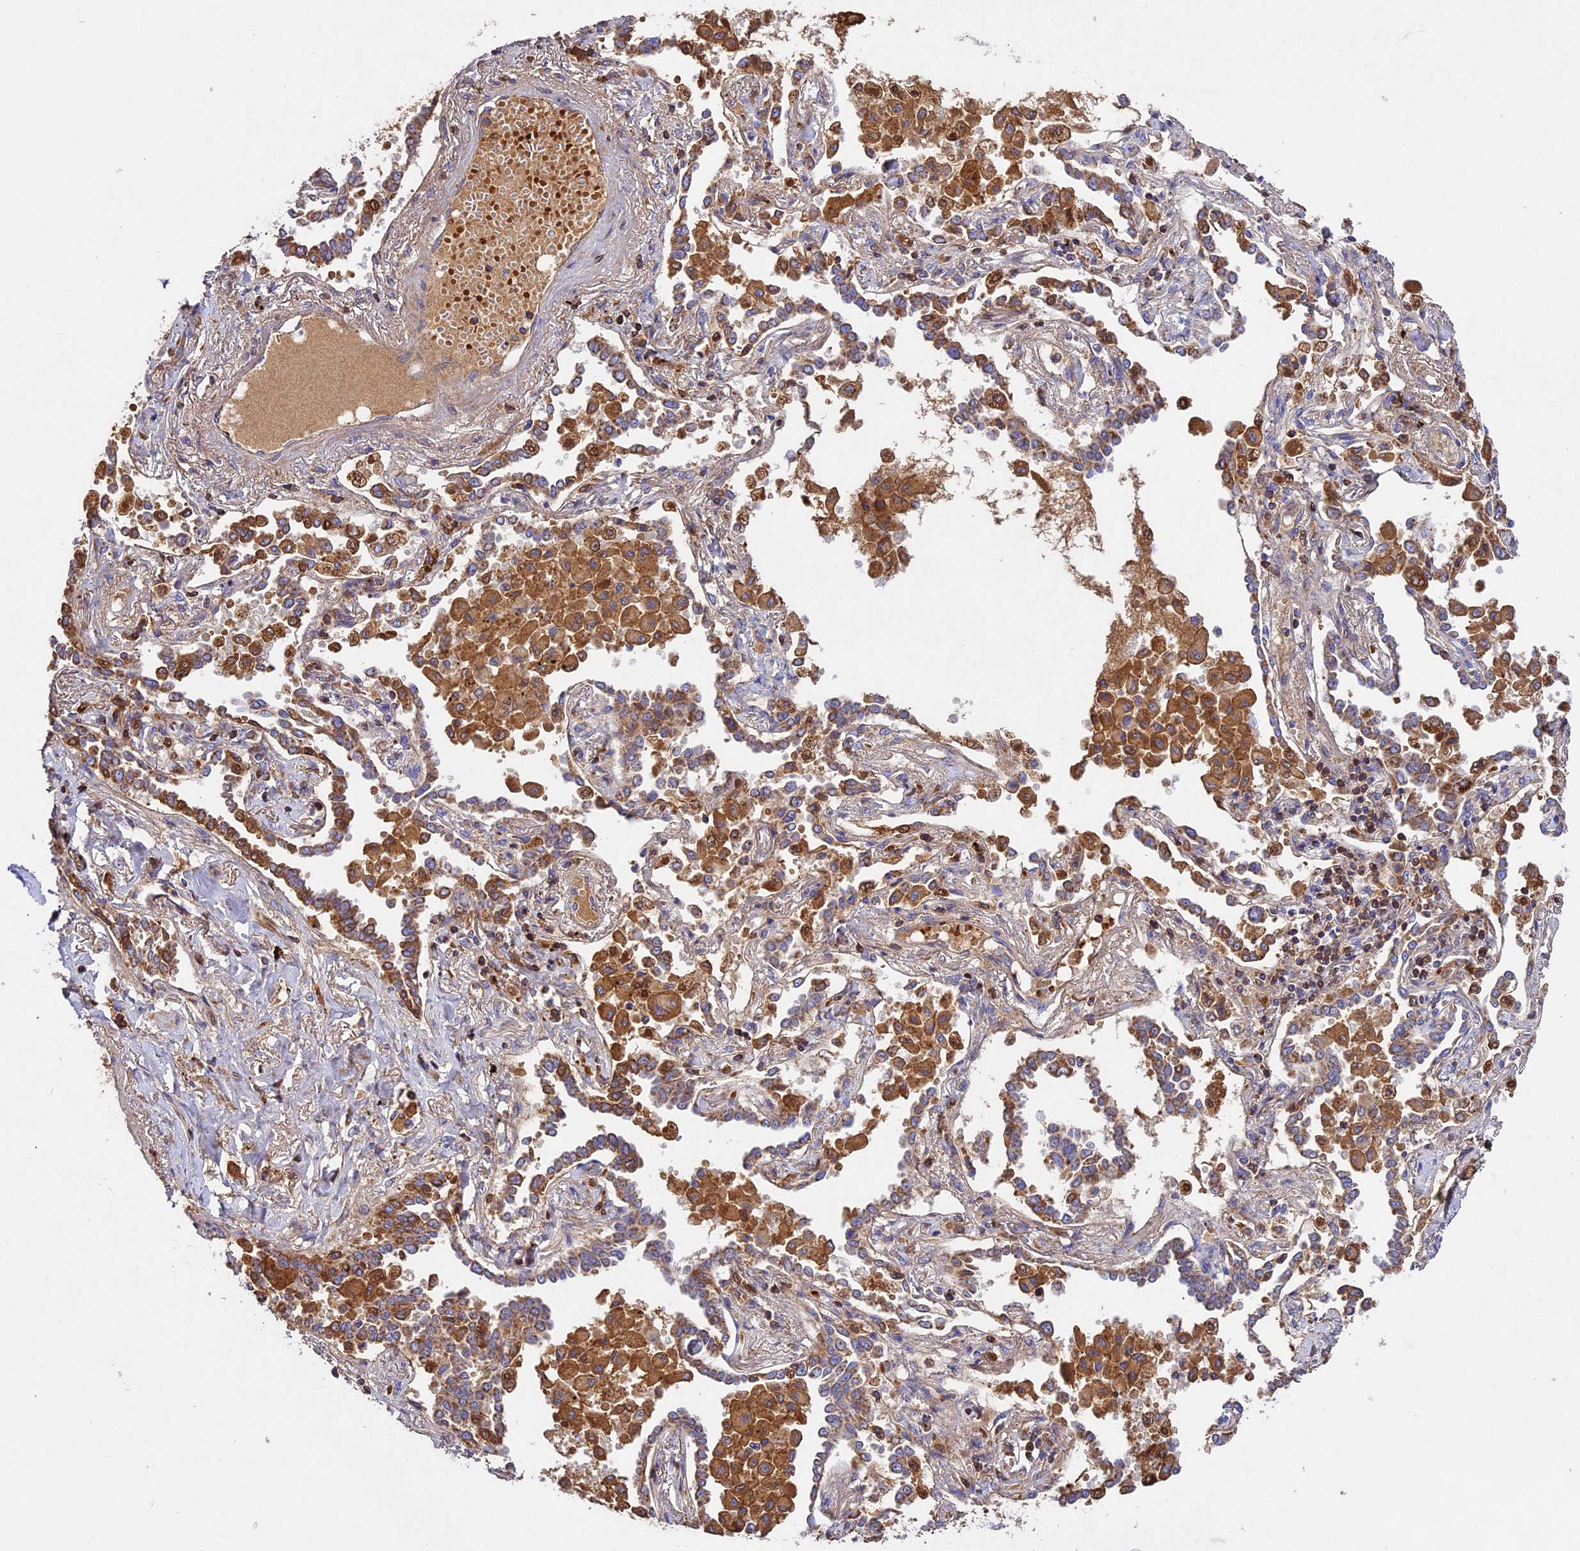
{"staining": {"intensity": "moderate", "quantity": ">75%", "location": "cytoplasmic/membranous"}, "tissue": "lung cancer", "cell_type": "Tumor cells", "image_type": "cancer", "snomed": [{"axis": "morphology", "description": "Adenocarcinoma, NOS"}, {"axis": "topography", "description": "Lung"}], "caption": "The micrograph reveals a brown stain indicating the presence of a protein in the cytoplasmic/membranous of tumor cells in lung cancer.", "gene": "OCEL1", "patient": {"sex": "male", "age": 67}}